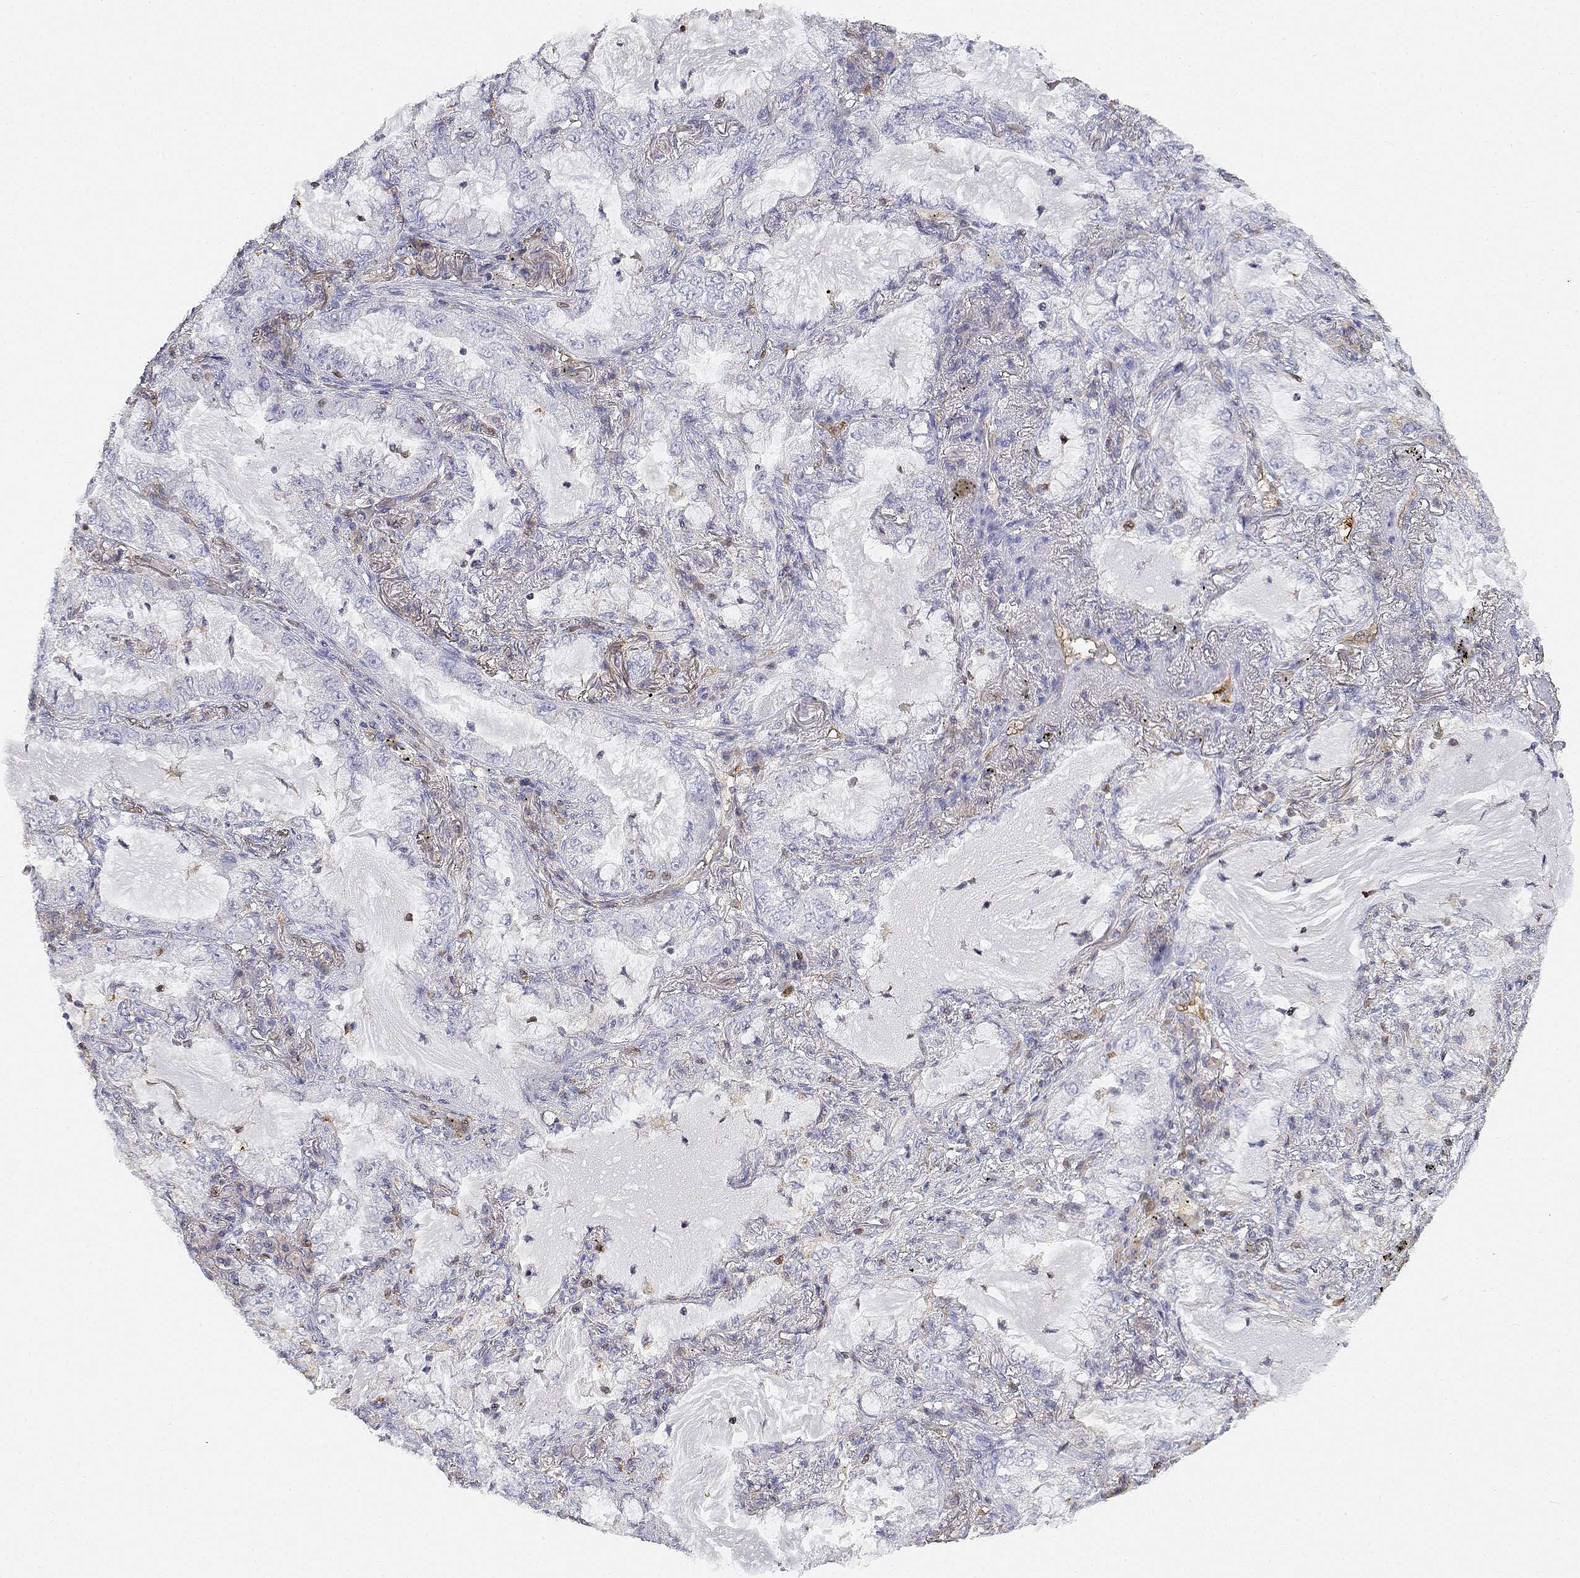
{"staining": {"intensity": "negative", "quantity": "none", "location": "none"}, "tissue": "lung cancer", "cell_type": "Tumor cells", "image_type": "cancer", "snomed": [{"axis": "morphology", "description": "Adenocarcinoma, NOS"}, {"axis": "topography", "description": "Lung"}], "caption": "Tumor cells show no significant protein expression in lung cancer. The staining was performed using DAB to visualize the protein expression in brown, while the nuclei were stained in blue with hematoxylin (Magnification: 20x).", "gene": "ADA", "patient": {"sex": "female", "age": 73}}